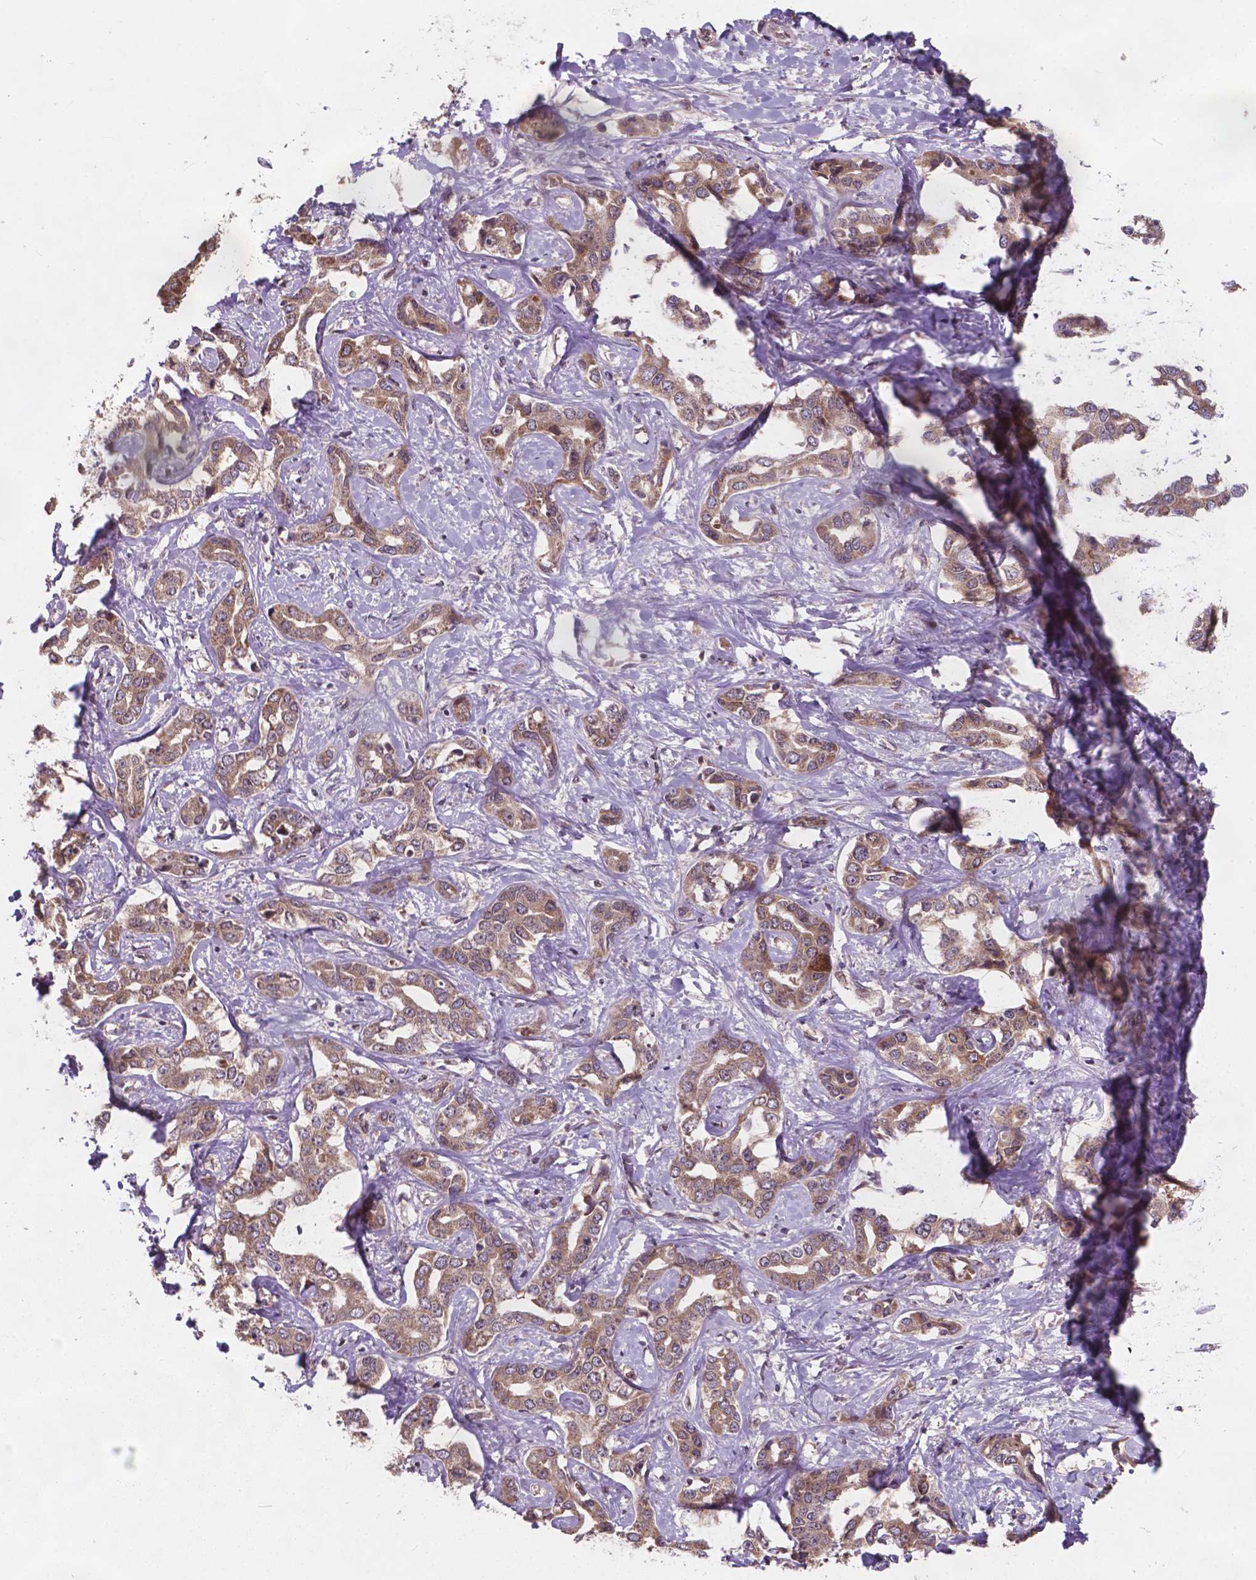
{"staining": {"intensity": "moderate", "quantity": ">75%", "location": "cytoplasmic/membranous"}, "tissue": "liver cancer", "cell_type": "Tumor cells", "image_type": "cancer", "snomed": [{"axis": "morphology", "description": "Cholangiocarcinoma"}, {"axis": "topography", "description": "Liver"}], "caption": "High-power microscopy captured an IHC micrograph of liver cholangiocarcinoma, revealing moderate cytoplasmic/membranous staining in about >75% of tumor cells. The staining is performed using DAB (3,3'-diaminobenzidine) brown chromogen to label protein expression. The nuclei are counter-stained blue using hematoxylin.", "gene": "MRPL33", "patient": {"sex": "male", "age": 59}}